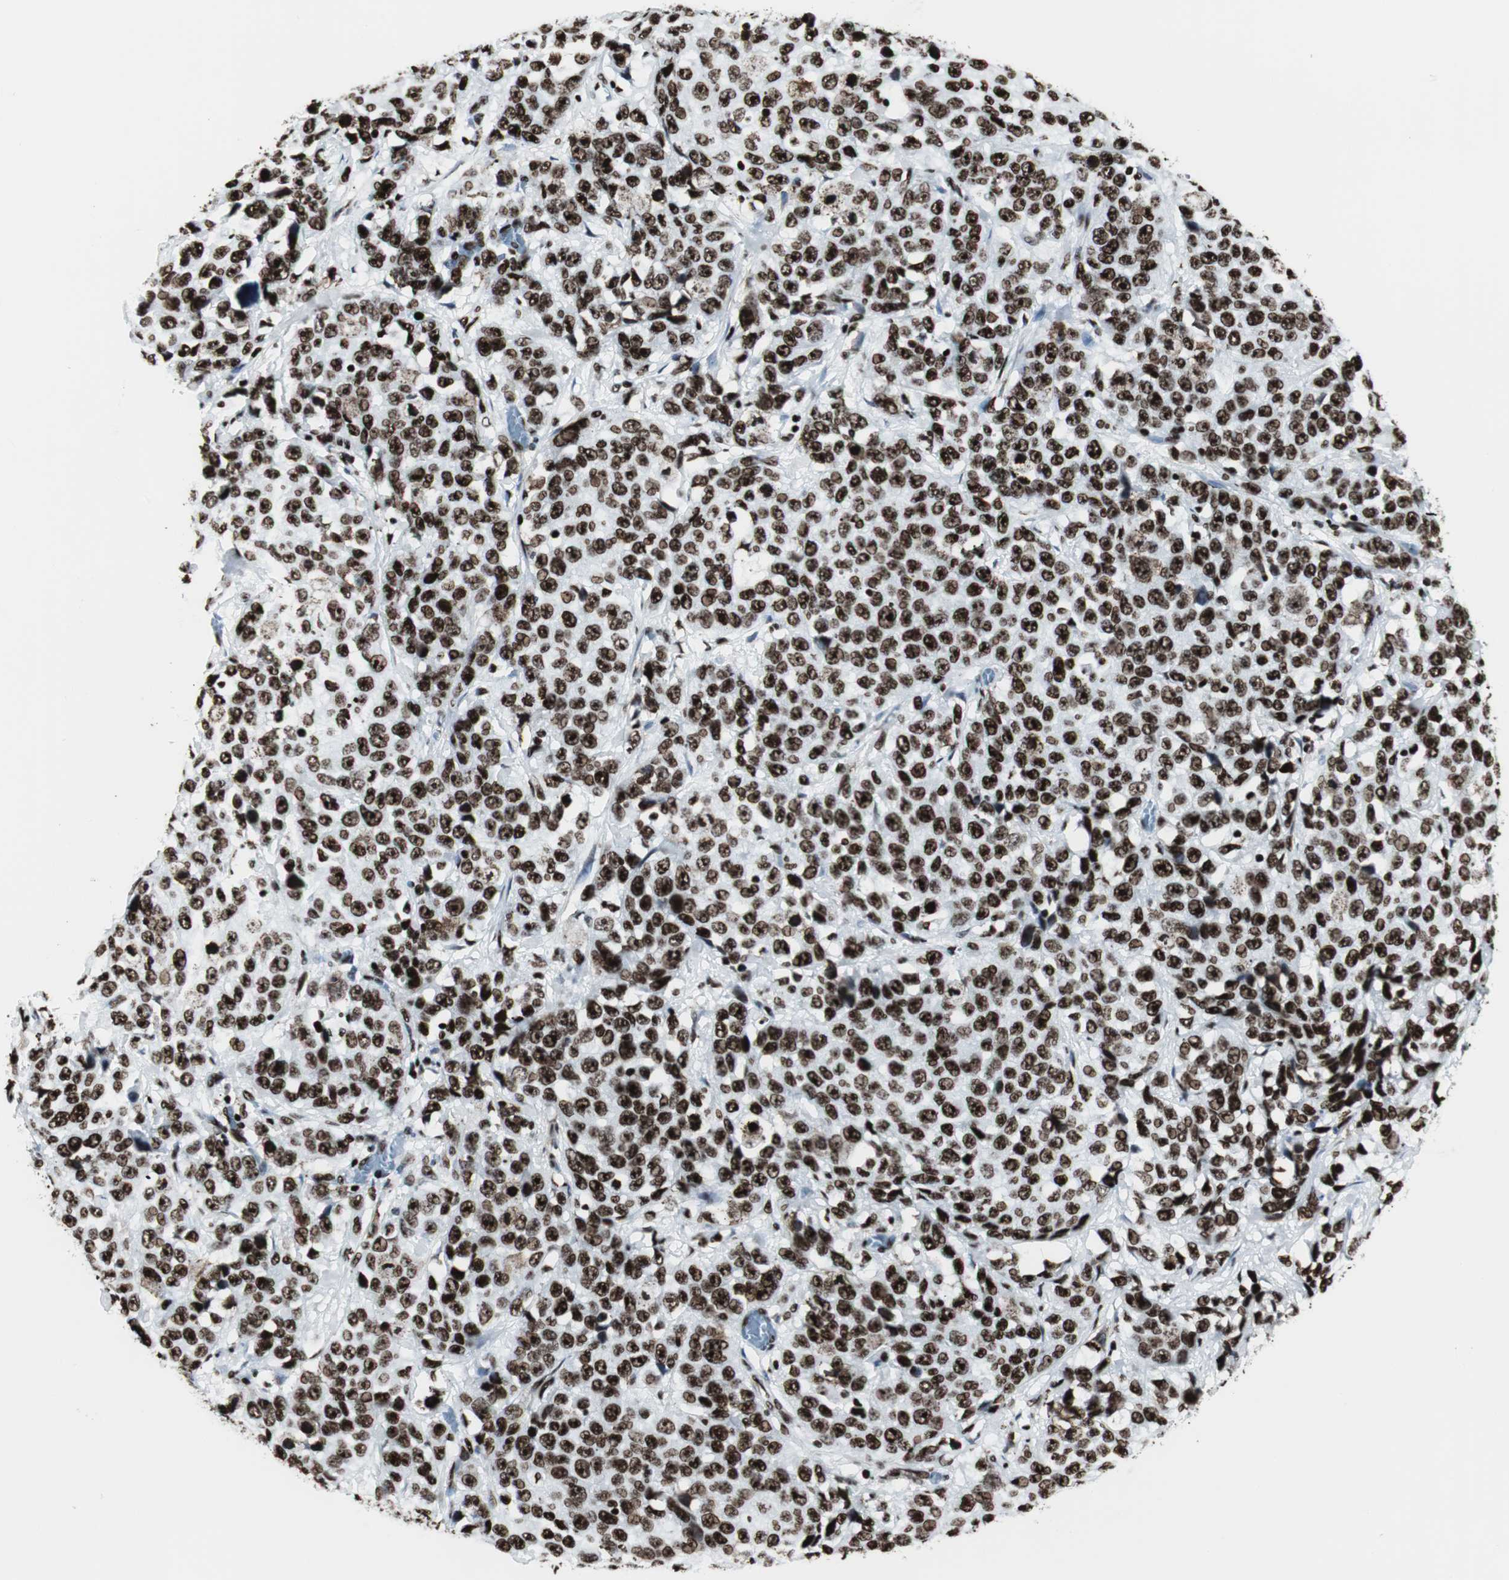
{"staining": {"intensity": "strong", "quantity": ">75%", "location": "nuclear"}, "tissue": "stomach cancer", "cell_type": "Tumor cells", "image_type": "cancer", "snomed": [{"axis": "morphology", "description": "Normal tissue, NOS"}, {"axis": "morphology", "description": "Adenocarcinoma, NOS"}, {"axis": "topography", "description": "Stomach"}], "caption": "Strong nuclear expression is identified in about >75% of tumor cells in adenocarcinoma (stomach).", "gene": "NCL", "patient": {"sex": "male", "age": 48}}